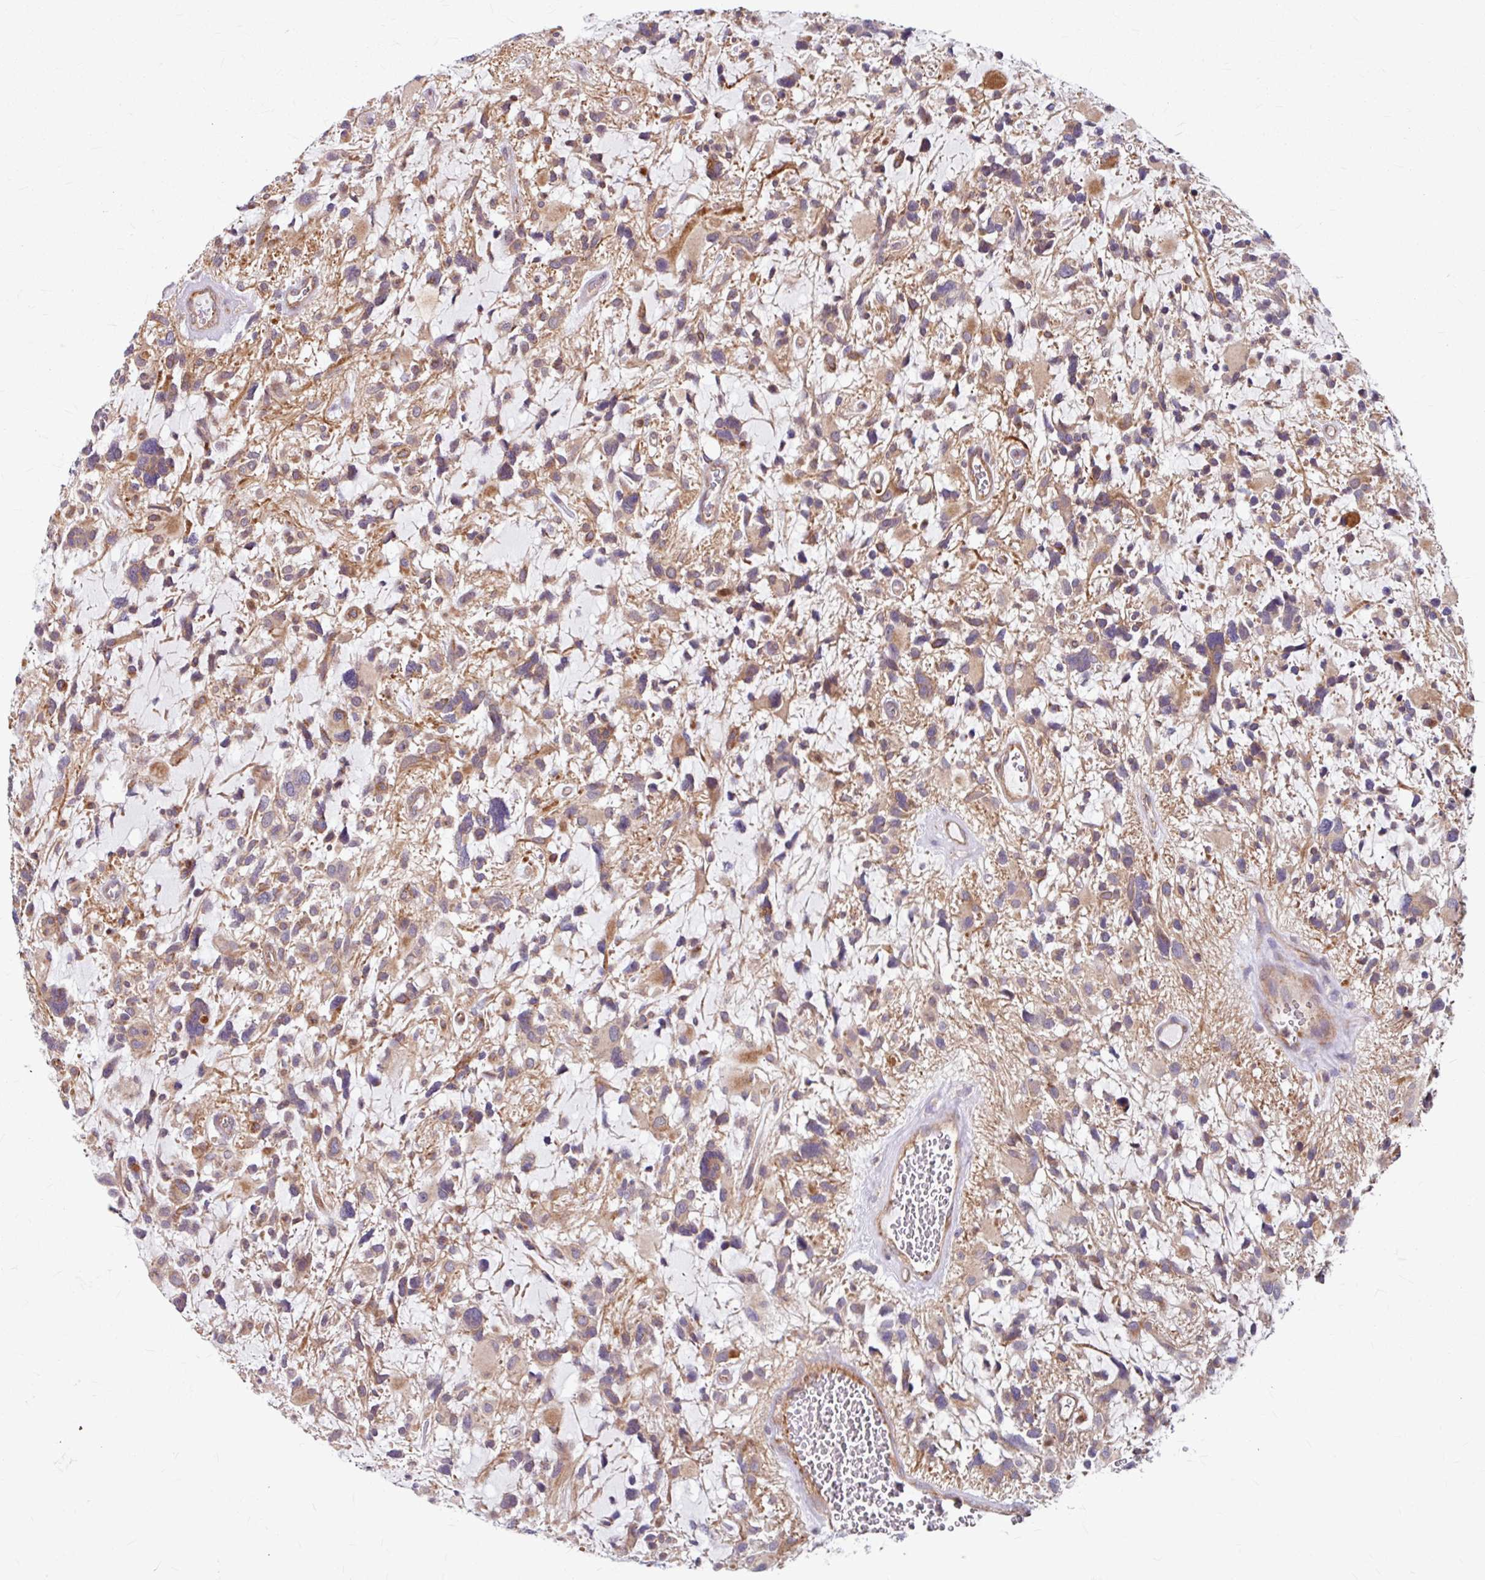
{"staining": {"intensity": "weak", "quantity": ">75%", "location": "cytoplasmic/membranous"}, "tissue": "glioma", "cell_type": "Tumor cells", "image_type": "cancer", "snomed": [{"axis": "morphology", "description": "Glioma, malignant, High grade"}, {"axis": "topography", "description": "Brain"}], "caption": "There is low levels of weak cytoplasmic/membranous expression in tumor cells of high-grade glioma (malignant), as demonstrated by immunohistochemical staining (brown color).", "gene": "DAAM2", "patient": {"sex": "female", "age": 11}}